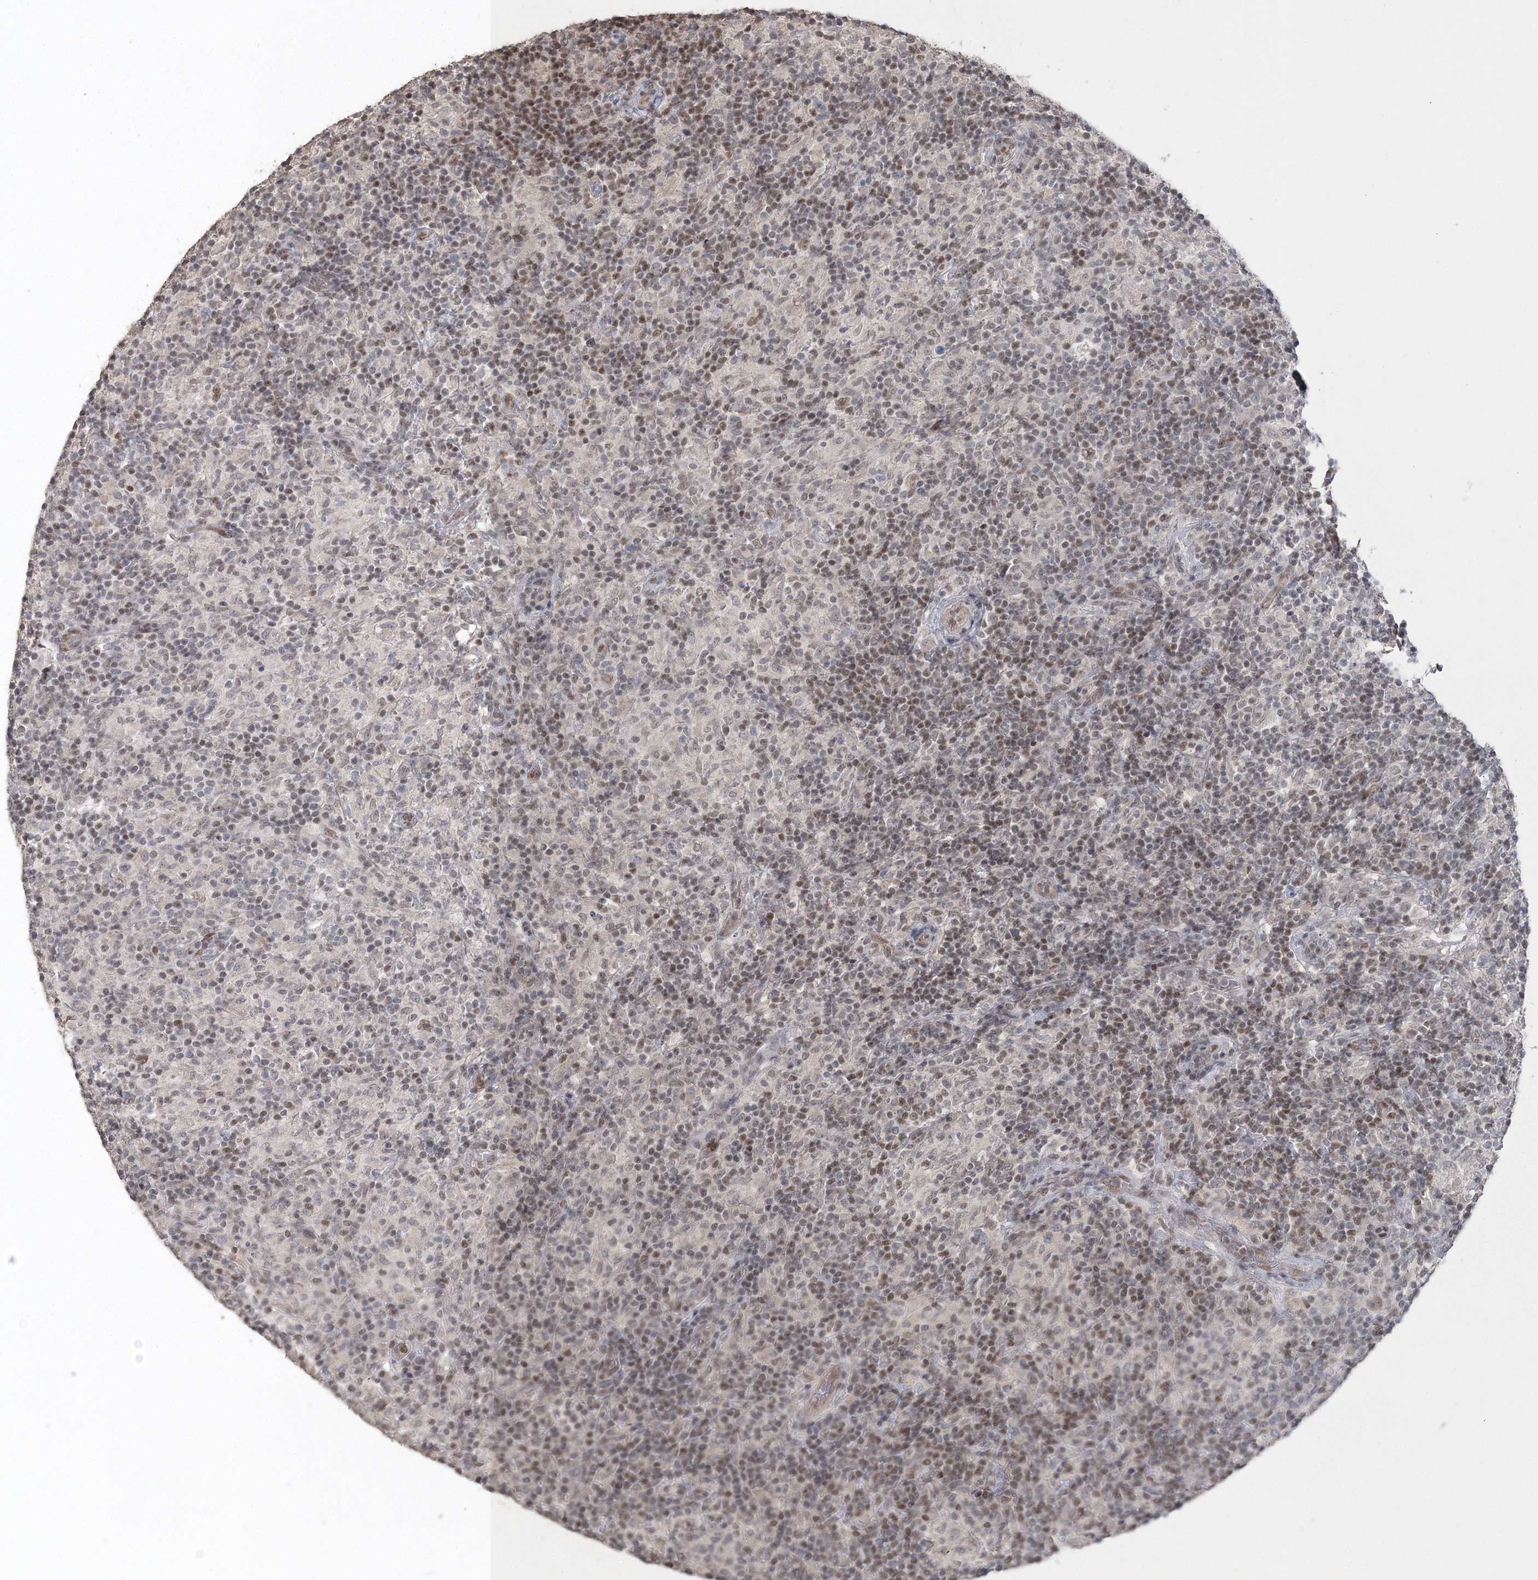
{"staining": {"intensity": "weak", "quantity": "25%-75%", "location": "nuclear"}, "tissue": "lymphoma", "cell_type": "Tumor cells", "image_type": "cancer", "snomed": [{"axis": "morphology", "description": "Hodgkin's disease, NOS"}, {"axis": "topography", "description": "Lymph node"}], "caption": "This is an image of immunohistochemistry (IHC) staining of Hodgkin's disease, which shows weak positivity in the nuclear of tumor cells.", "gene": "UIMC1", "patient": {"sex": "male", "age": 70}}